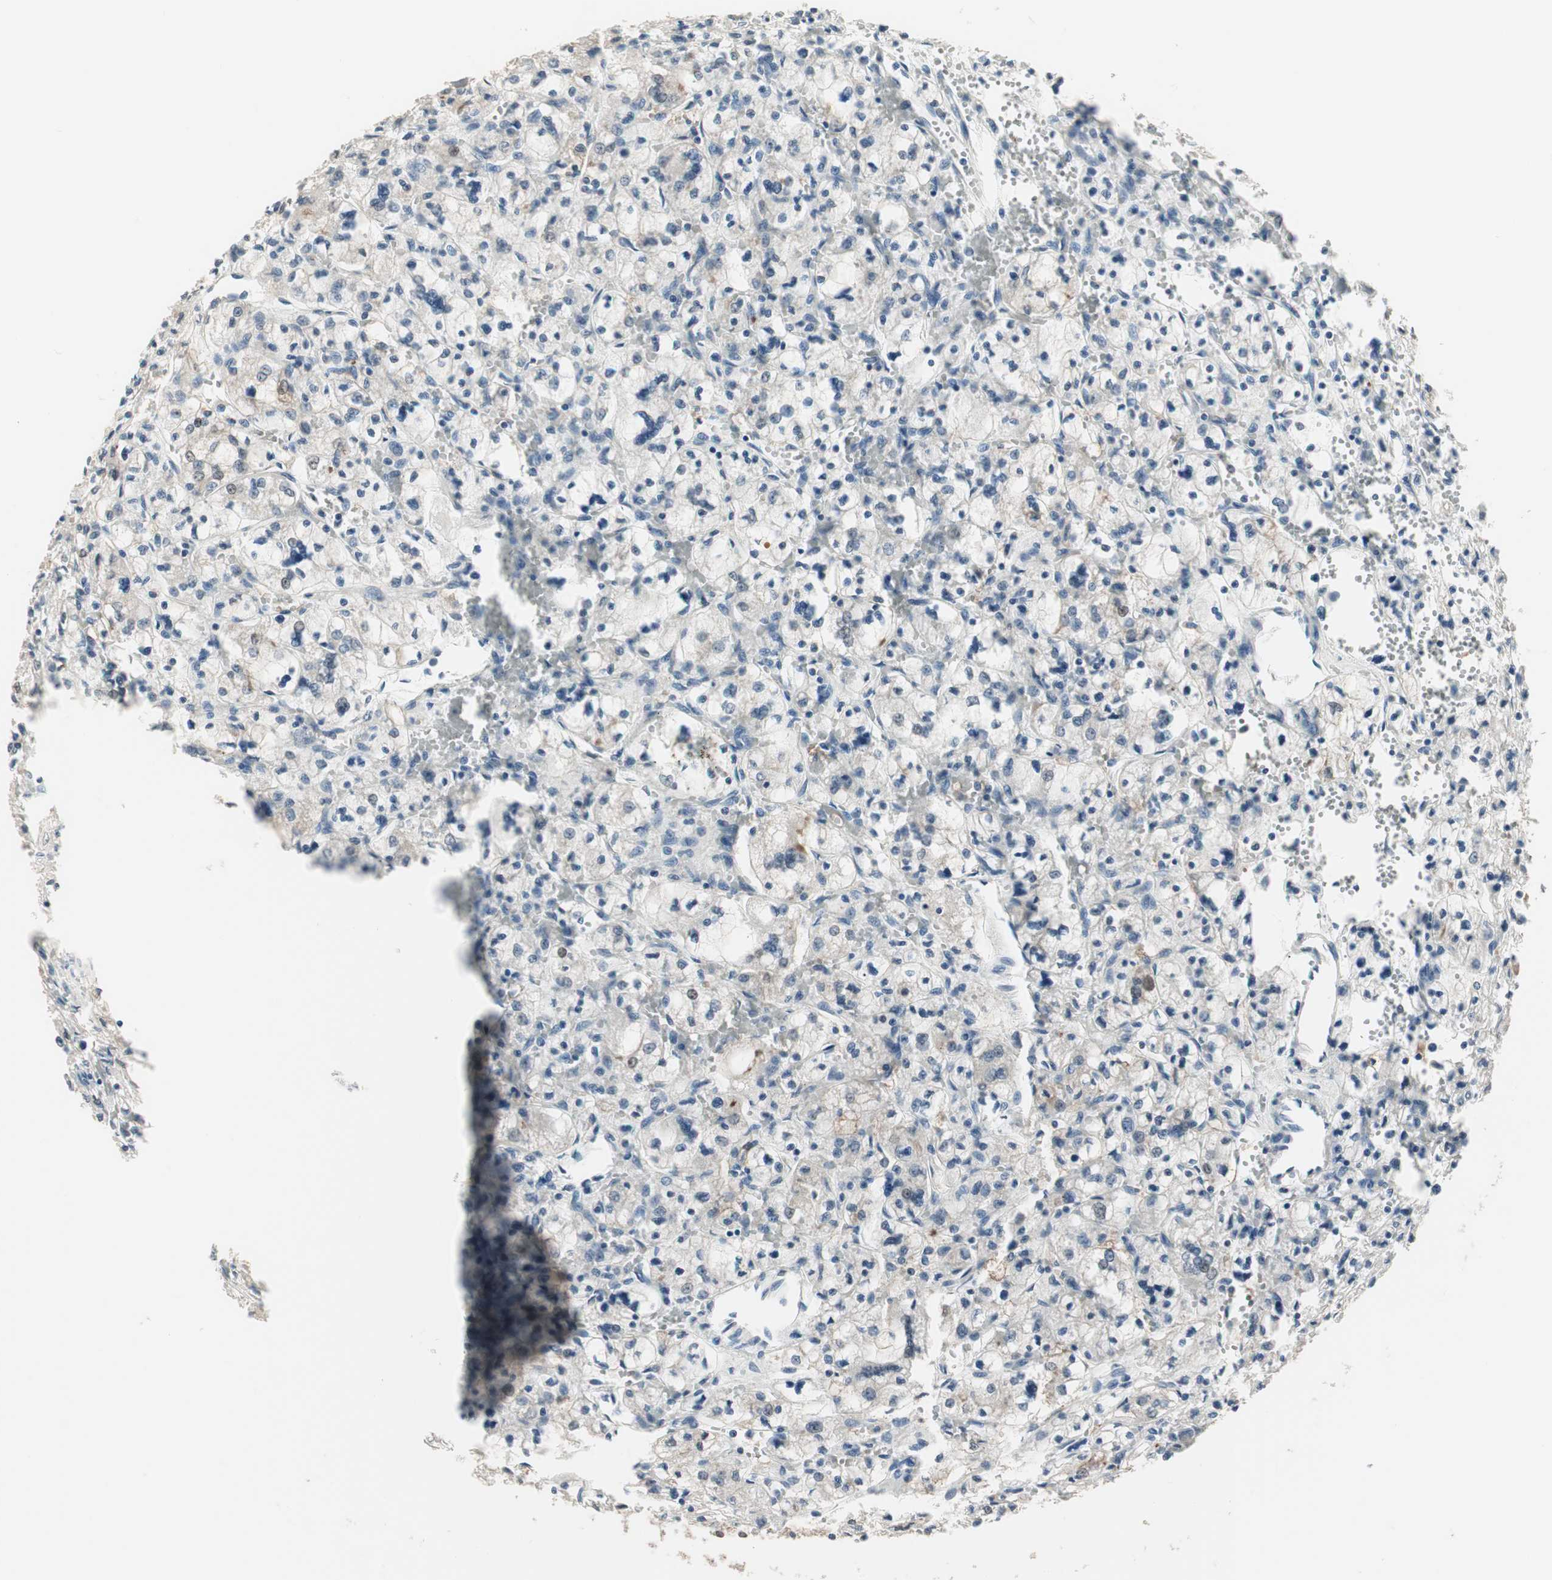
{"staining": {"intensity": "weak", "quantity": "<25%", "location": "cytoplasmic/membranous,nuclear"}, "tissue": "renal cancer", "cell_type": "Tumor cells", "image_type": "cancer", "snomed": [{"axis": "morphology", "description": "Adenocarcinoma, NOS"}, {"axis": "topography", "description": "Kidney"}], "caption": "Micrograph shows no significant protein positivity in tumor cells of renal cancer (adenocarcinoma).", "gene": "PDZK1", "patient": {"sex": "female", "age": 83}}